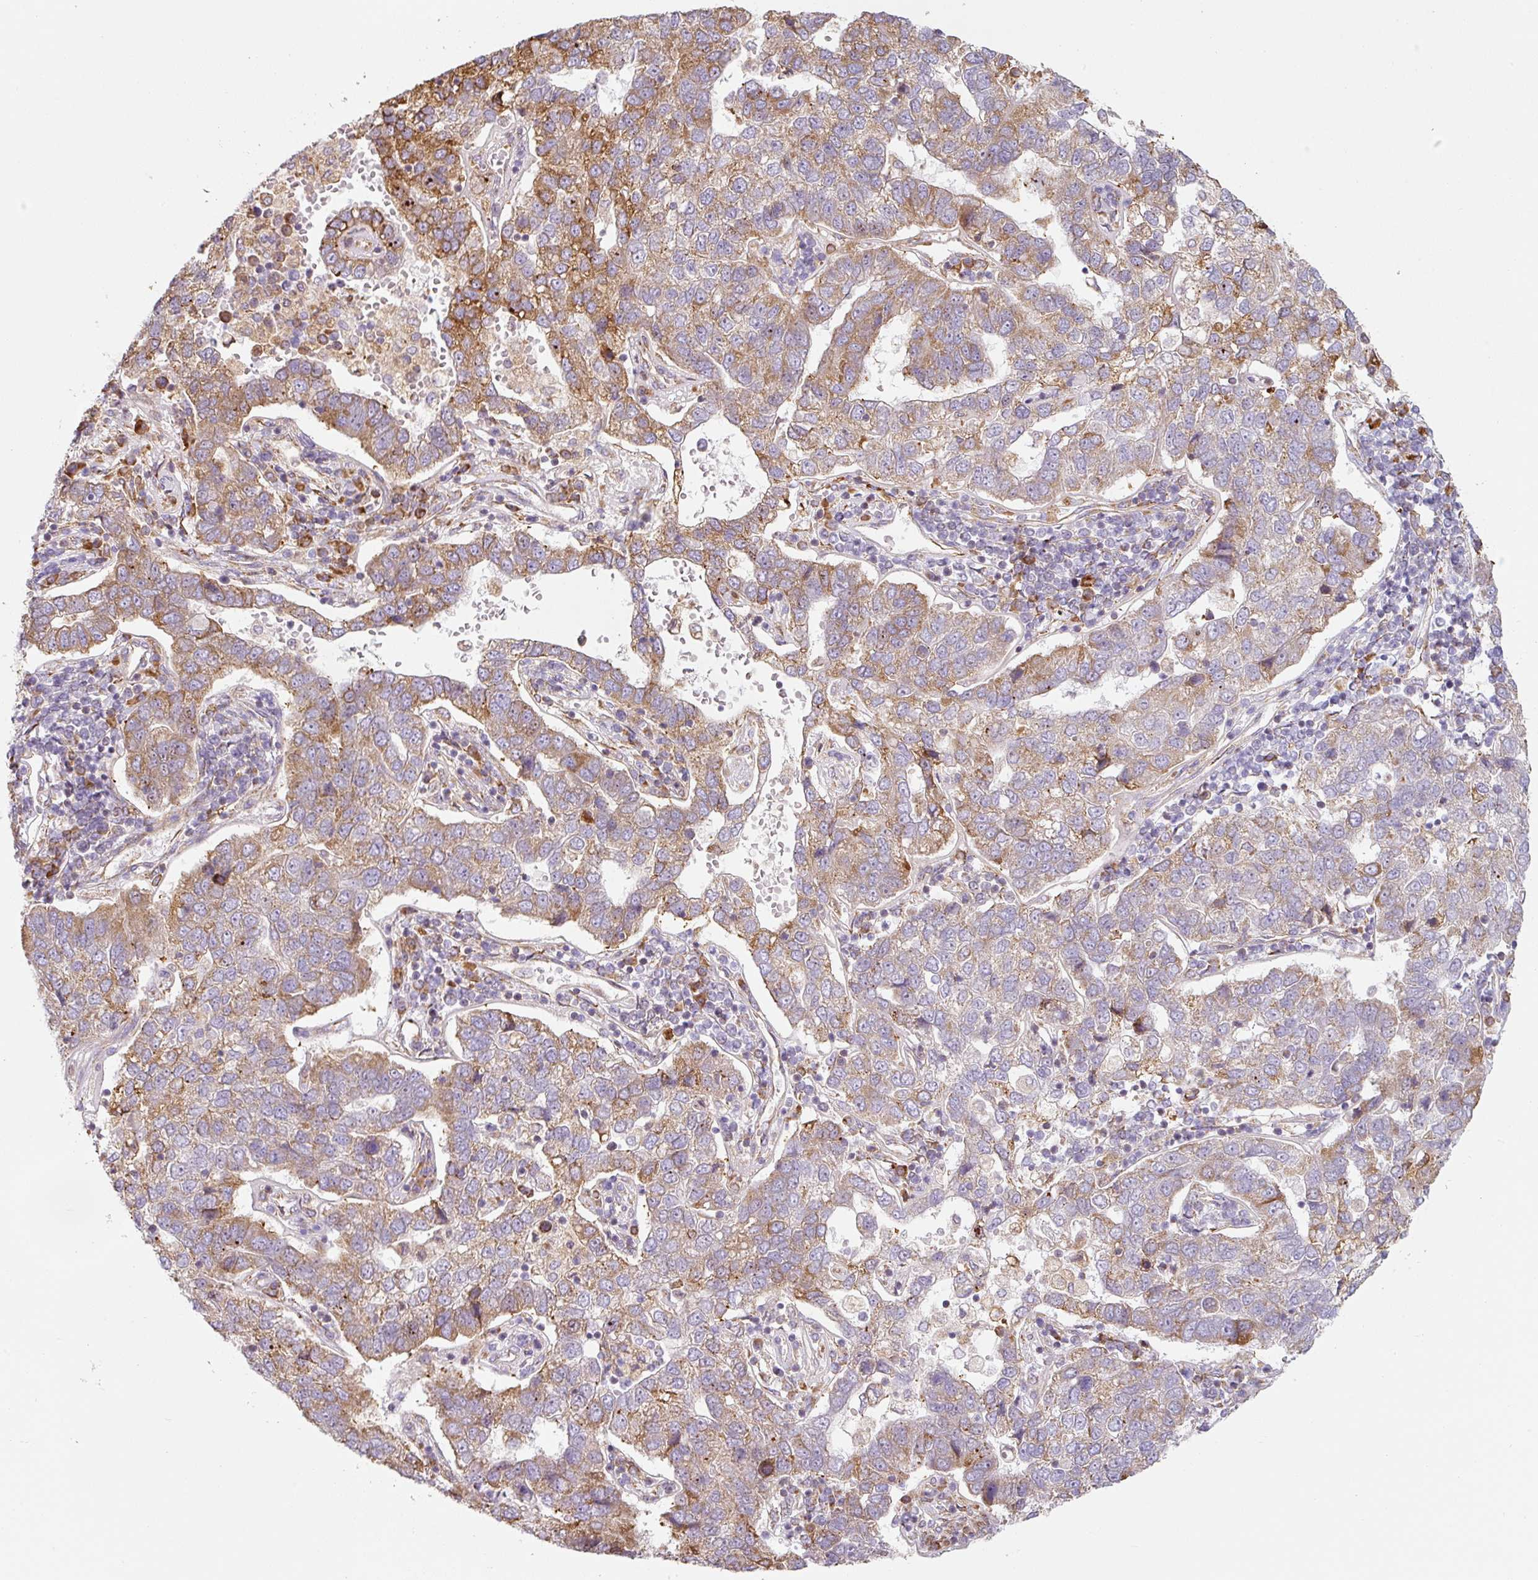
{"staining": {"intensity": "moderate", "quantity": "25%-75%", "location": "cytoplasmic/membranous"}, "tissue": "pancreatic cancer", "cell_type": "Tumor cells", "image_type": "cancer", "snomed": [{"axis": "morphology", "description": "Adenocarcinoma, NOS"}, {"axis": "topography", "description": "Pancreas"}], "caption": "There is medium levels of moderate cytoplasmic/membranous positivity in tumor cells of pancreatic adenocarcinoma, as demonstrated by immunohistochemical staining (brown color).", "gene": "MORN4", "patient": {"sex": "female", "age": 61}}